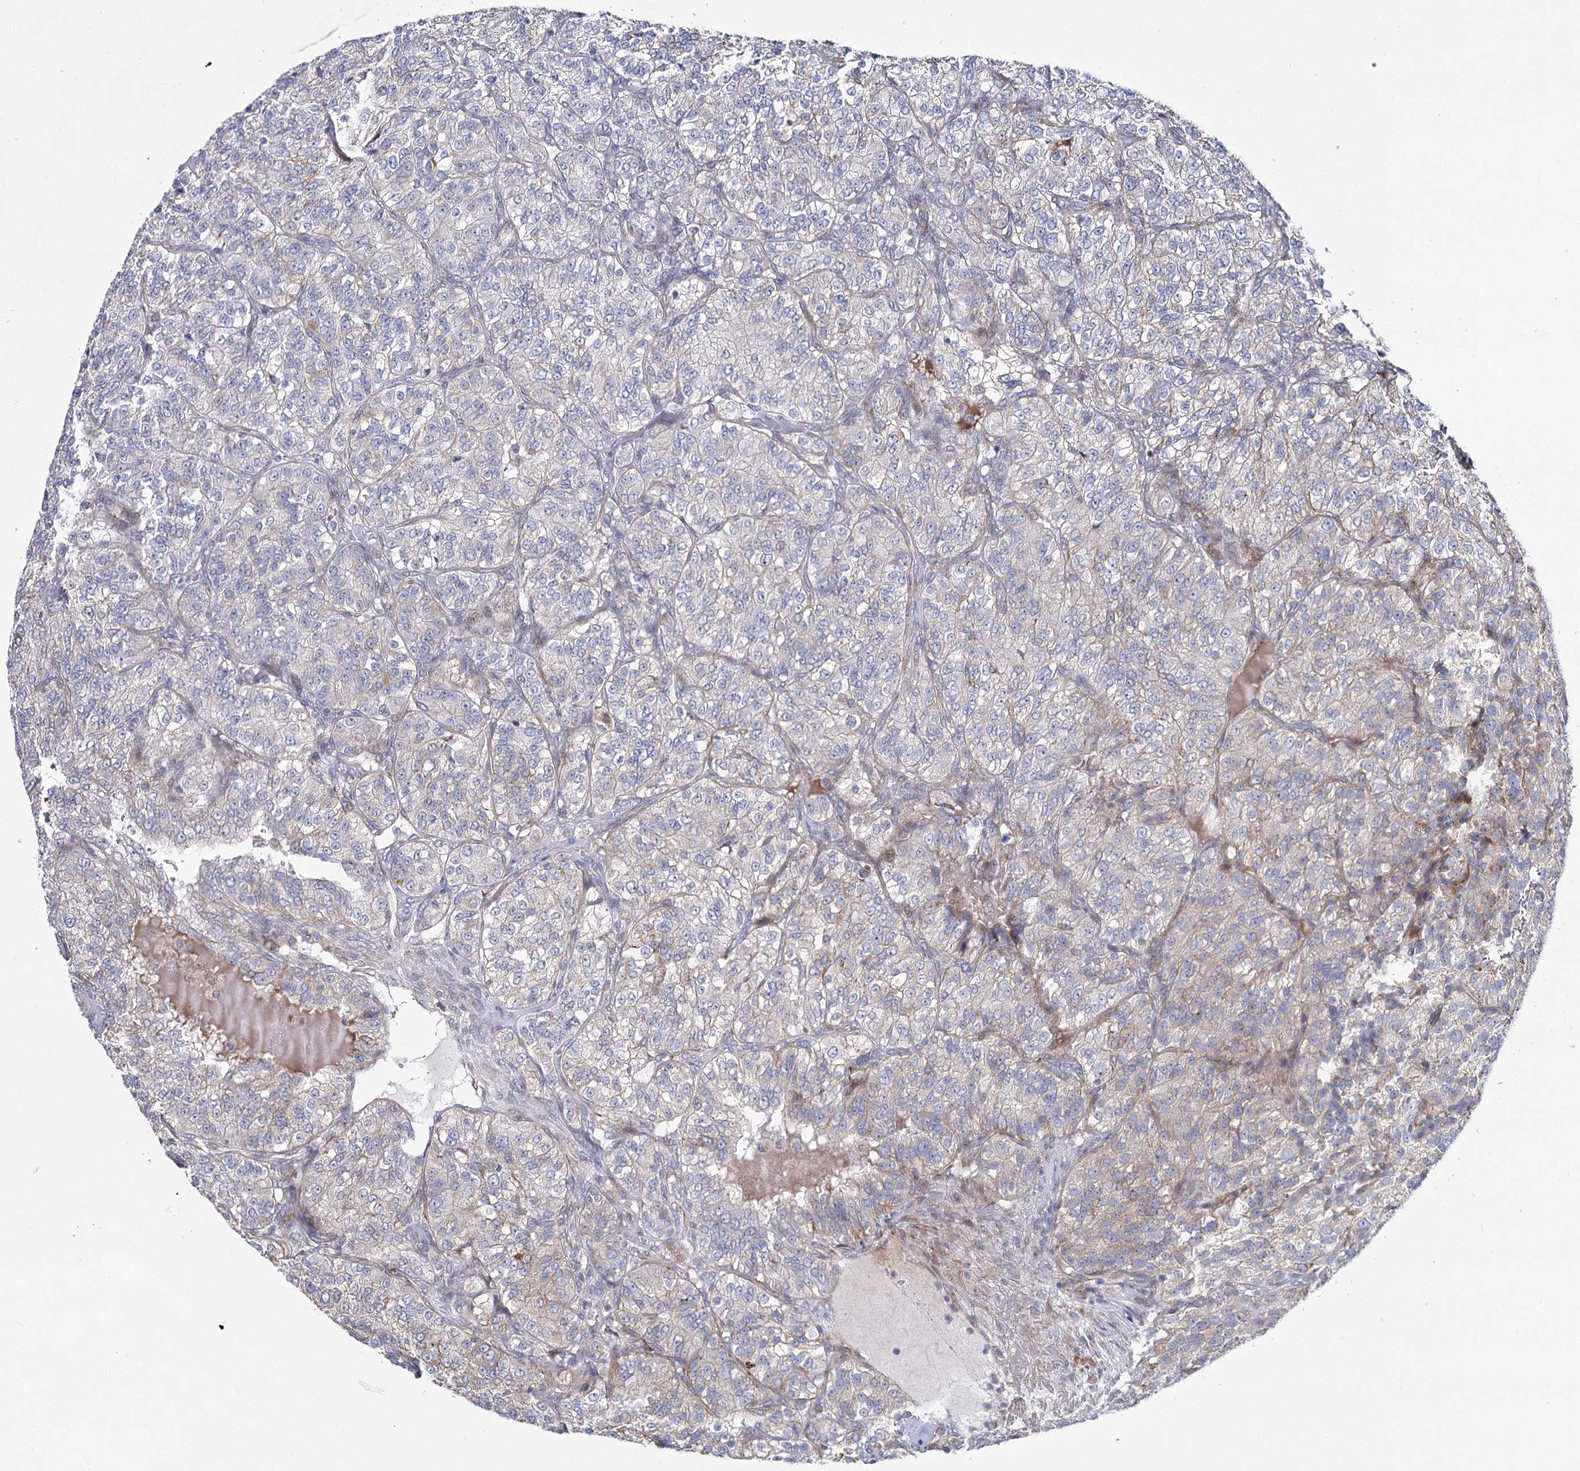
{"staining": {"intensity": "weak", "quantity": "<25%", "location": "cytoplasmic/membranous"}, "tissue": "renal cancer", "cell_type": "Tumor cells", "image_type": "cancer", "snomed": [{"axis": "morphology", "description": "Adenocarcinoma, NOS"}, {"axis": "topography", "description": "Kidney"}], "caption": "Tumor cells are negative for protein expression in human renal adenocarcinoma.", "gene": "CPLANE1", "patient": {"sex": "female", "age": 63}}